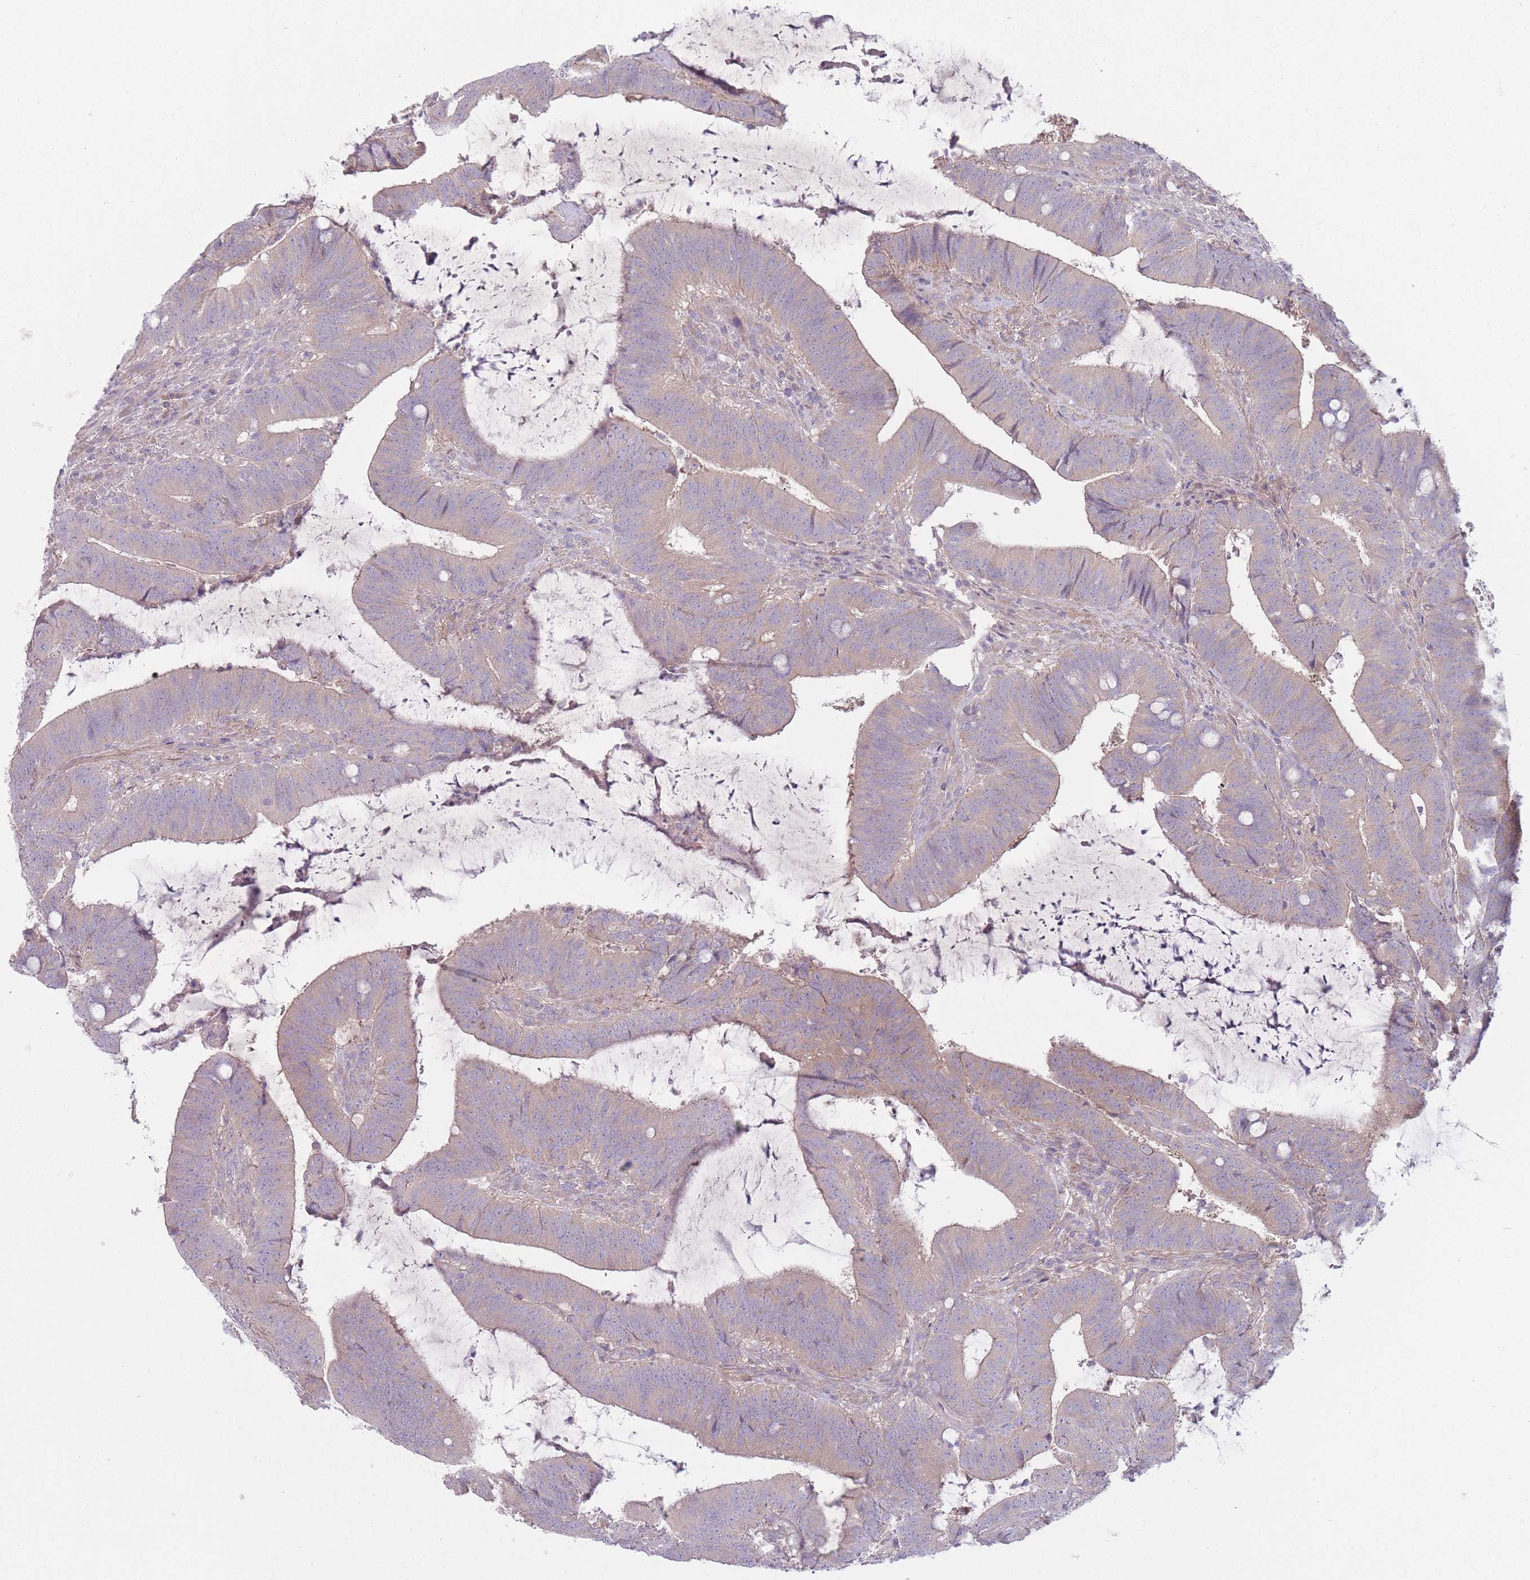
{"staining": {"intensity": "weak", "quantity": "25%-75%", "location": "cytoplasmic/membranous"}, "tissue": "colorectal cancer", "cell_type": "Tumor cells", "image_type": "cancer", "snomed": [{"axis": "morphology", "description": "Adenocarcinoma, NOS"}, {"axis": "topography", "description": "Colon"}], "caption": "DAB (3,3'-diaminobenzidine) immunohistochemical staining of colorectal adenocarcinoma shows weak cytoplasmic/membranous protein expression in approximately 25%-75% of tumor cells.", "gene": "PNPLA5", "patient": {"sex": "female", "age": 43}}